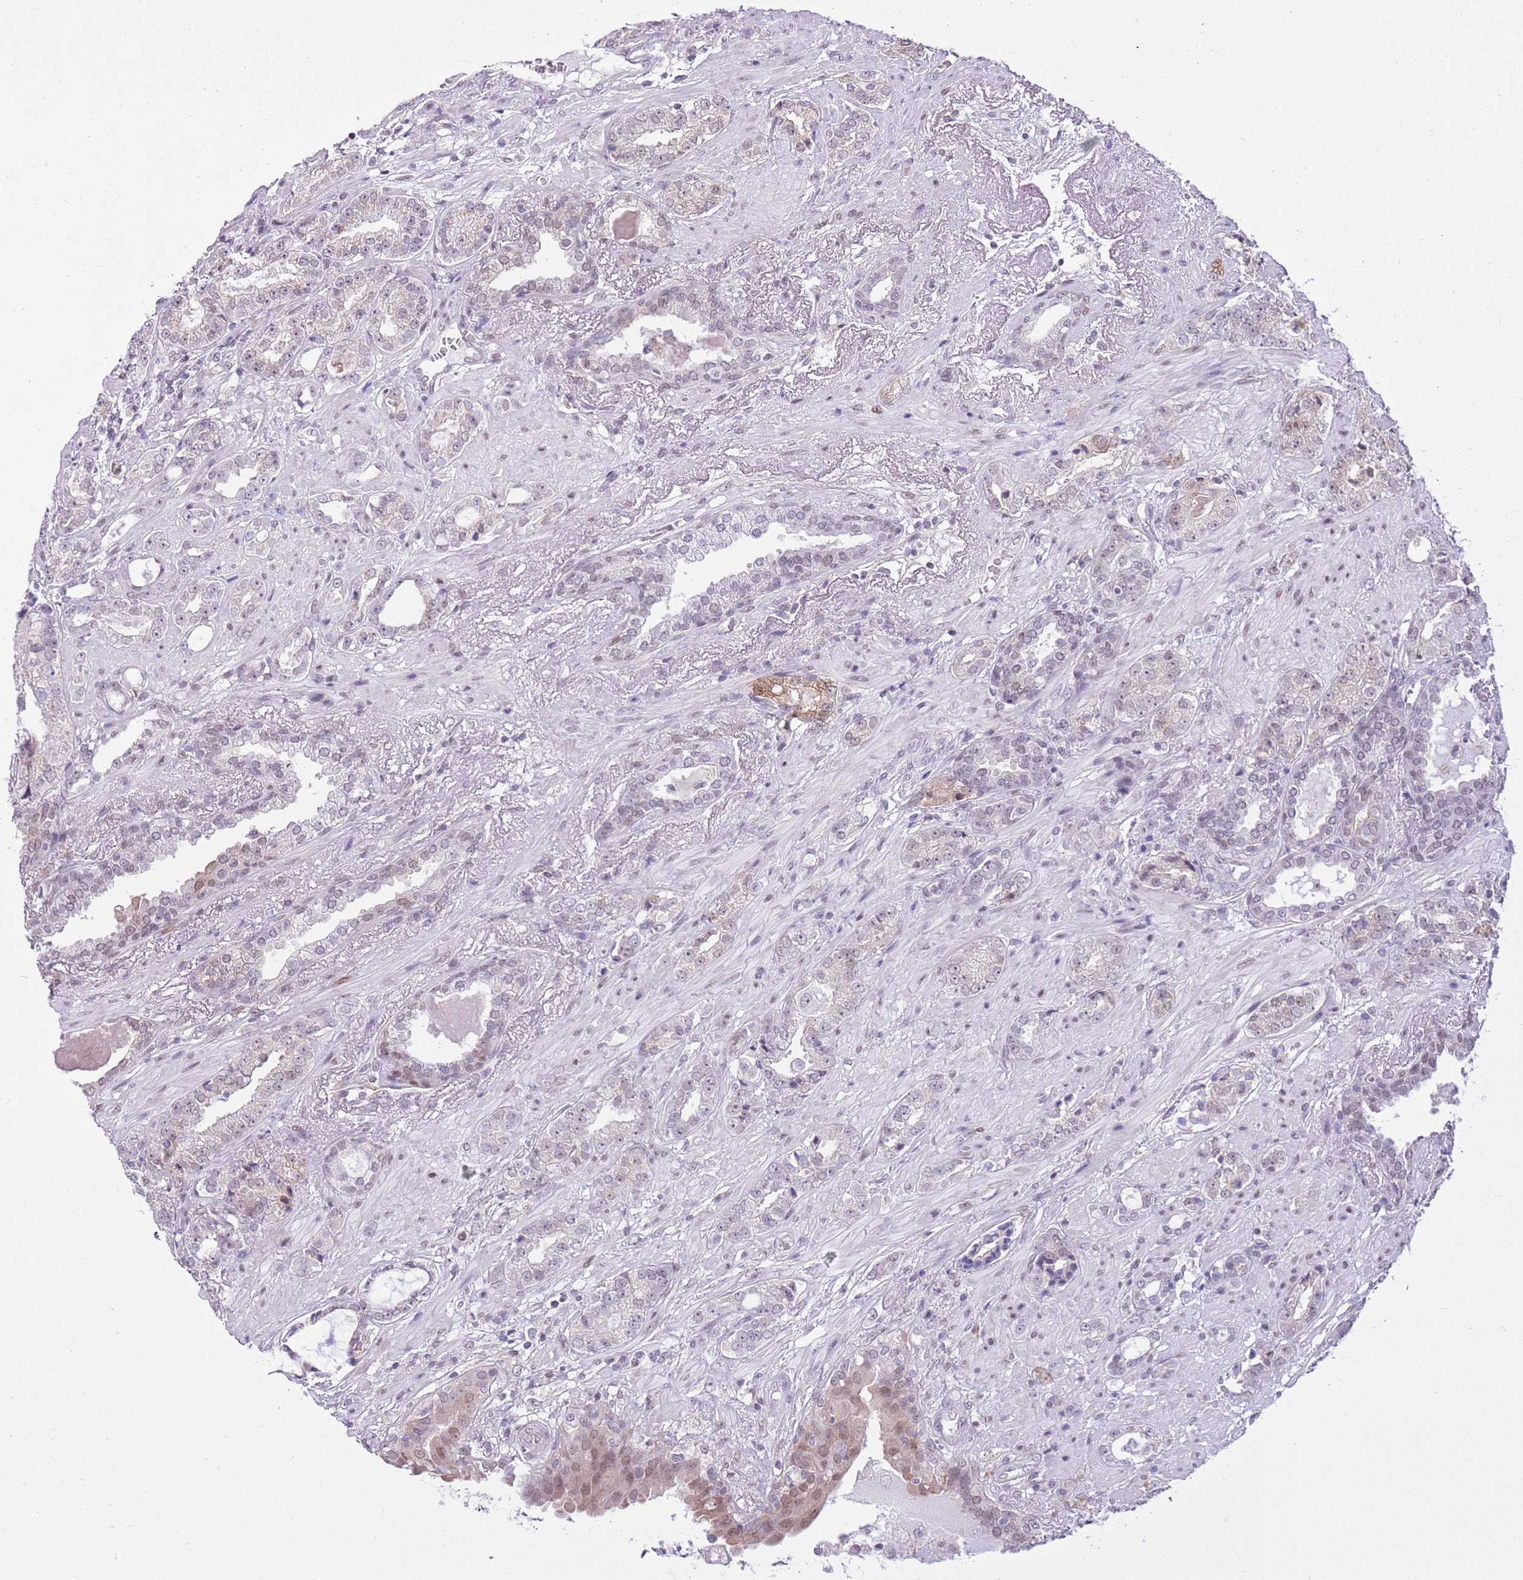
{"staining": {"intensity": "moderate", "quantity": "<25%", "location": "nuclear"}, "tissue": "prostate cancer", "cell_type": "Tumor cells", "image_type": "cancer", "snomed": [{"axis": "morphology", "description": "Adenocarcinoma, High grade"}, {"axis": "topography", "description": "Prostate"}], "caption": "High-power microscopy captured an immunohistochemistry (IHC) image of prostate cancer, revealing moderate nuclear staining in about <25% of tumor cells.", "gene": "DHX32", "patient": {"sex": "male", "age": 71}}